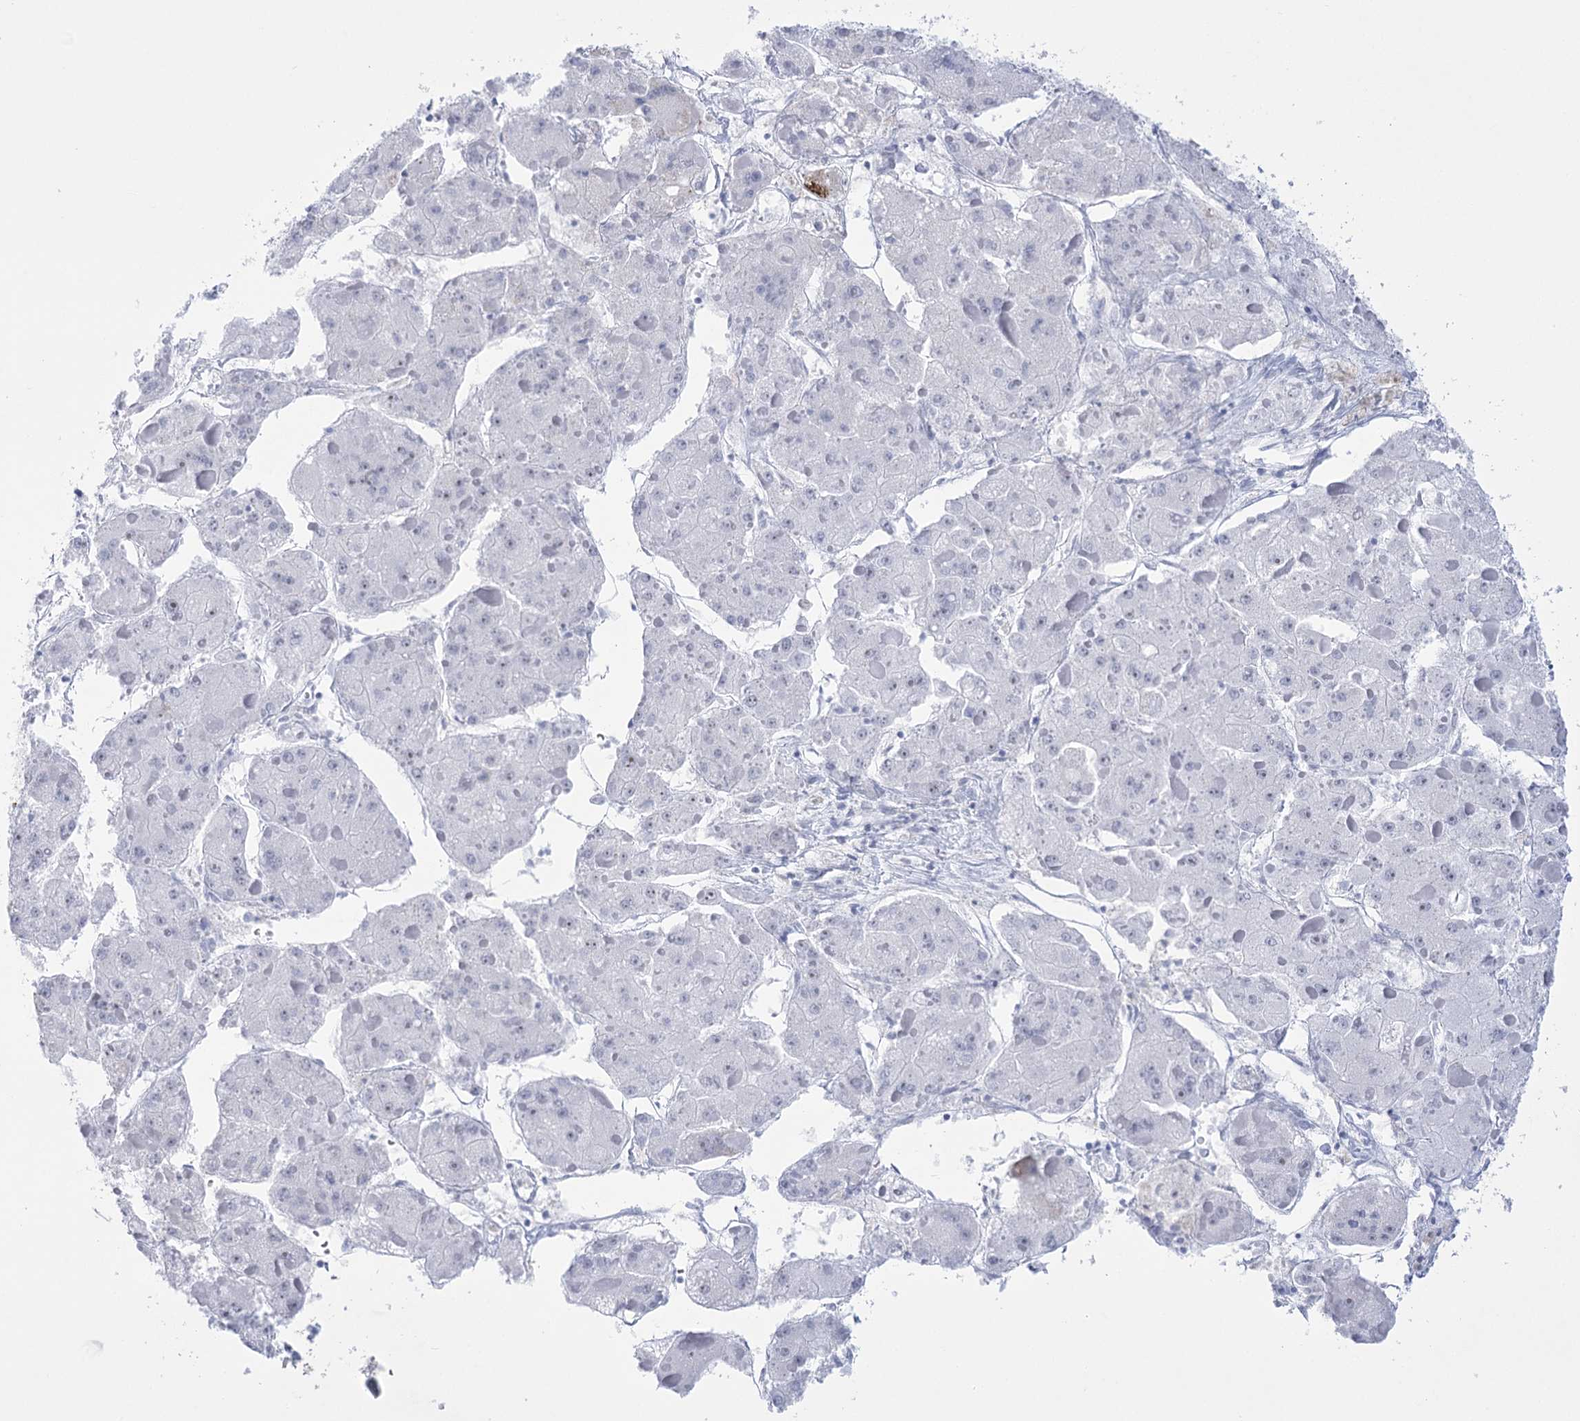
{"staining": {"intensity": "negative", "quantity": "none", "location": "none"}, "tissue": "liver cancer", "cell_type": "Tumor cells", "image_type": "cancer", "snomed": [{"axis": "morphology", "description": "Carcinoma, Hepatocellular, NOS"}, {"axis": "topography", "description": "Liver"}], "caption": "Liver hepatocellular carcinoma was stained to show a protein in brown. There is no significant positivity in tumor cells.", "gene": "HORMAD1", "patient": {"sex": "female", "age": 73}}